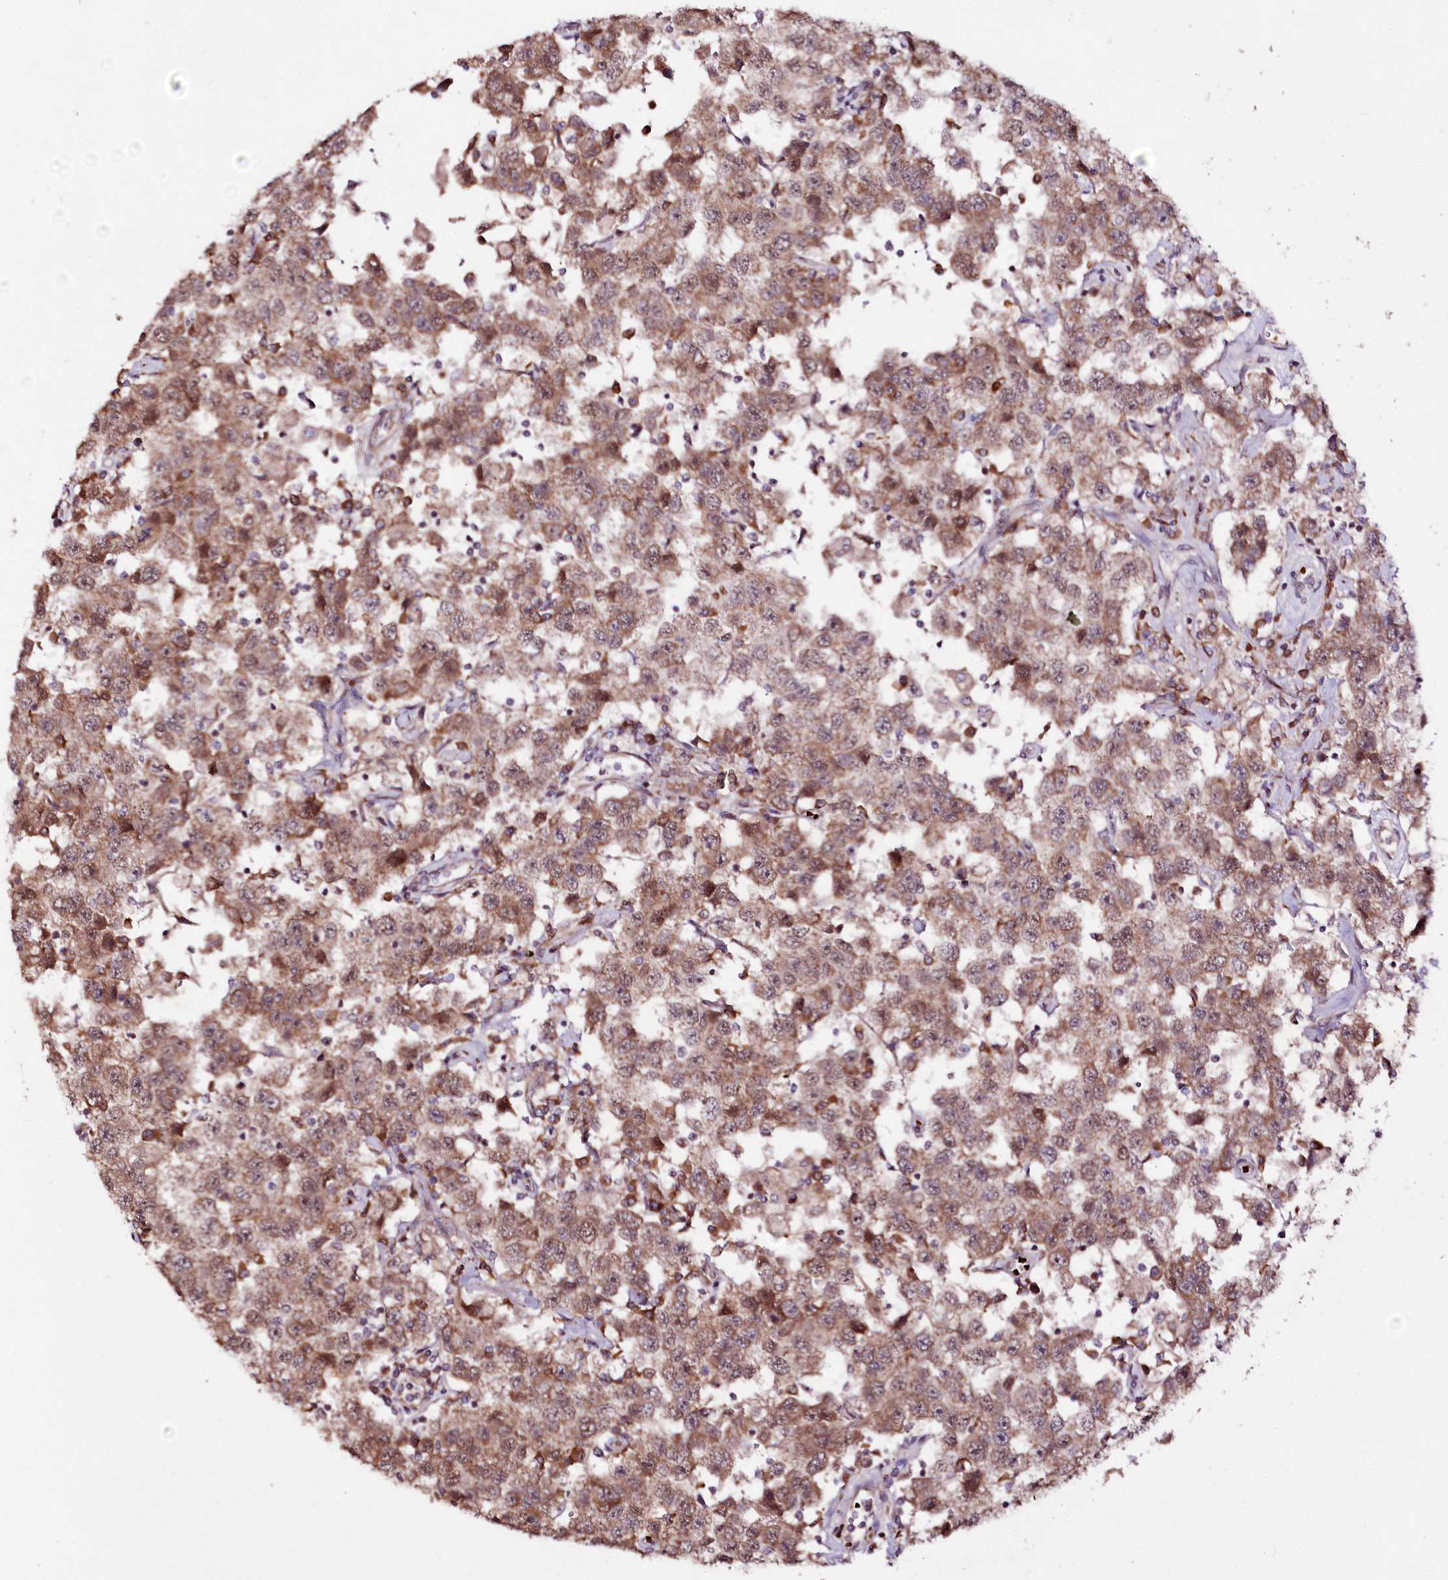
{"staining": {"intensity": "moderate", "quantity": ">75%", "location": "cytoplasmic/membranous,nuclear"}, "tissue": "testis cancer", "cell_type": "Tumor cells", "image_type": "cancer", "snomed": [{"axis": "morphology", "description": "Seminoma, NOS"}, {"axis": "topography", "description": "Testis"}], "caption": "Moderate cytoplasmic/membranous and nuclear staining for a protein is appreciated in about >75% of tumor cells of testis seminoma using immunohistochemistry.", "gene": "DMP1", "patient": {"sex": "male", "age": 41}}